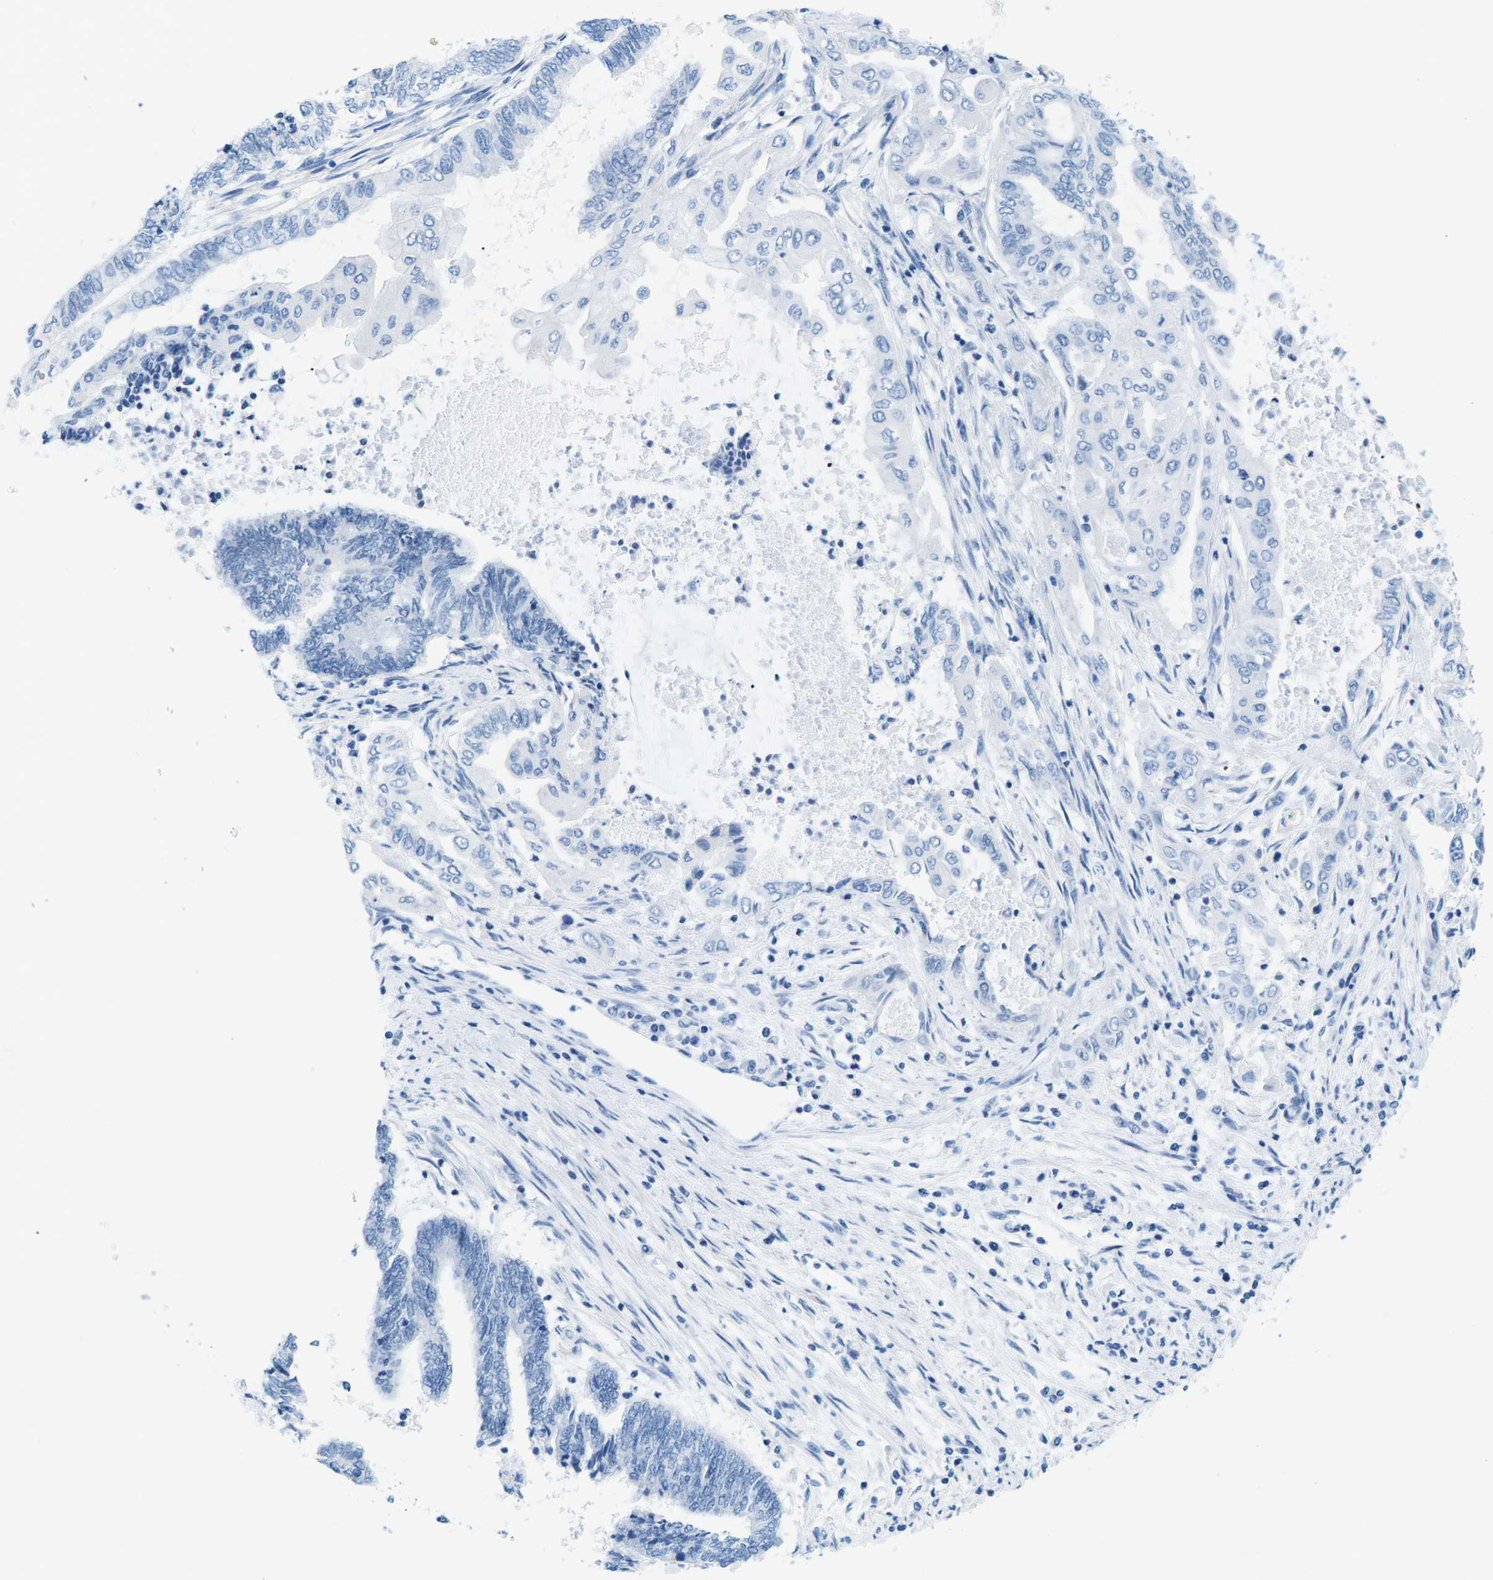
{"staining": {"intensity": "negative", "quantity": "none", "location": "none"}, "tissue": "endometrial cancer", "cell_type": "Tumor cells", "image_type": "cancer", "snomed": [{"axis": "morphology", "description": "Adenocarcinoma, NOS"}, {"axis": "topography", "description": "Uterus"}, {"axis": "topography", "description": "Endometrium"}], "caption": "Immunohistochemistry of endometrial cancer (adenocarcinoma) exhibits no staining in tumor cells.", "gene": "SLC12A1", "patient": {"sex": "female", "age": 70}}